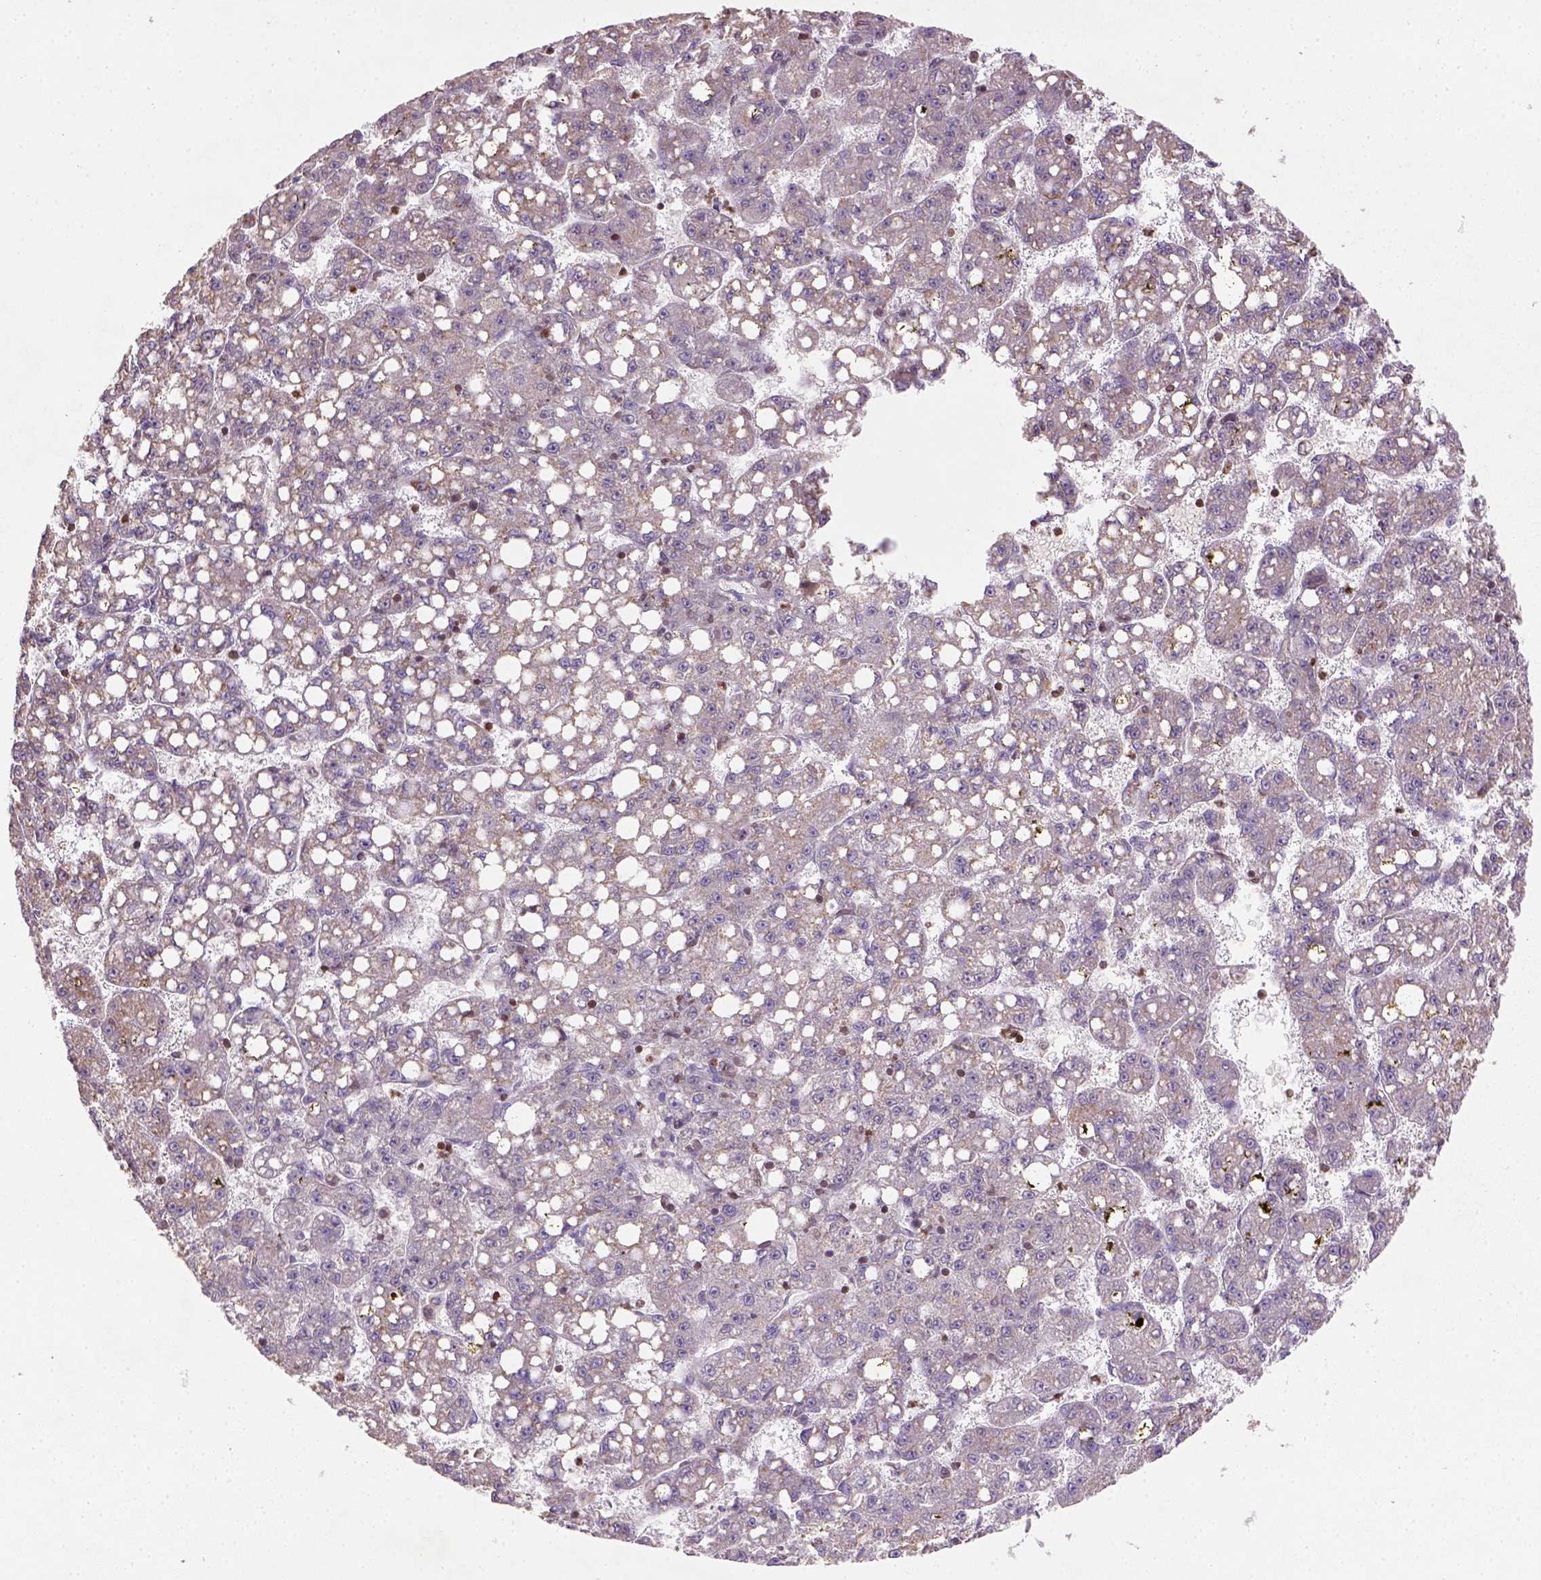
{"staining": {"intensity": "weak", "quantity": ">75%", "location": "cytoplasmic/membranous"}, "tissue": "liver cancer", "cell_type": "Tumor cells", "image_type": "cancer", "snomed": [{"axis": "morphology", "description": "Carcinoma, Hepatocellular, NOS"}, {"axis": "topography", "description": "Liver"}], "caption": "Protein expression analysis of liver cancer displays weak cytoplasmic/membranous positivity in approximately >75% of tumor cells. The staining was performed using DAB (3,3'-diaminobenzidine), with brown indicating positive protein expression. Nuclei are stained blue with hematoxylin.", "gene": "NUDT3", "patient": {"sex": "female", "age": 65}}